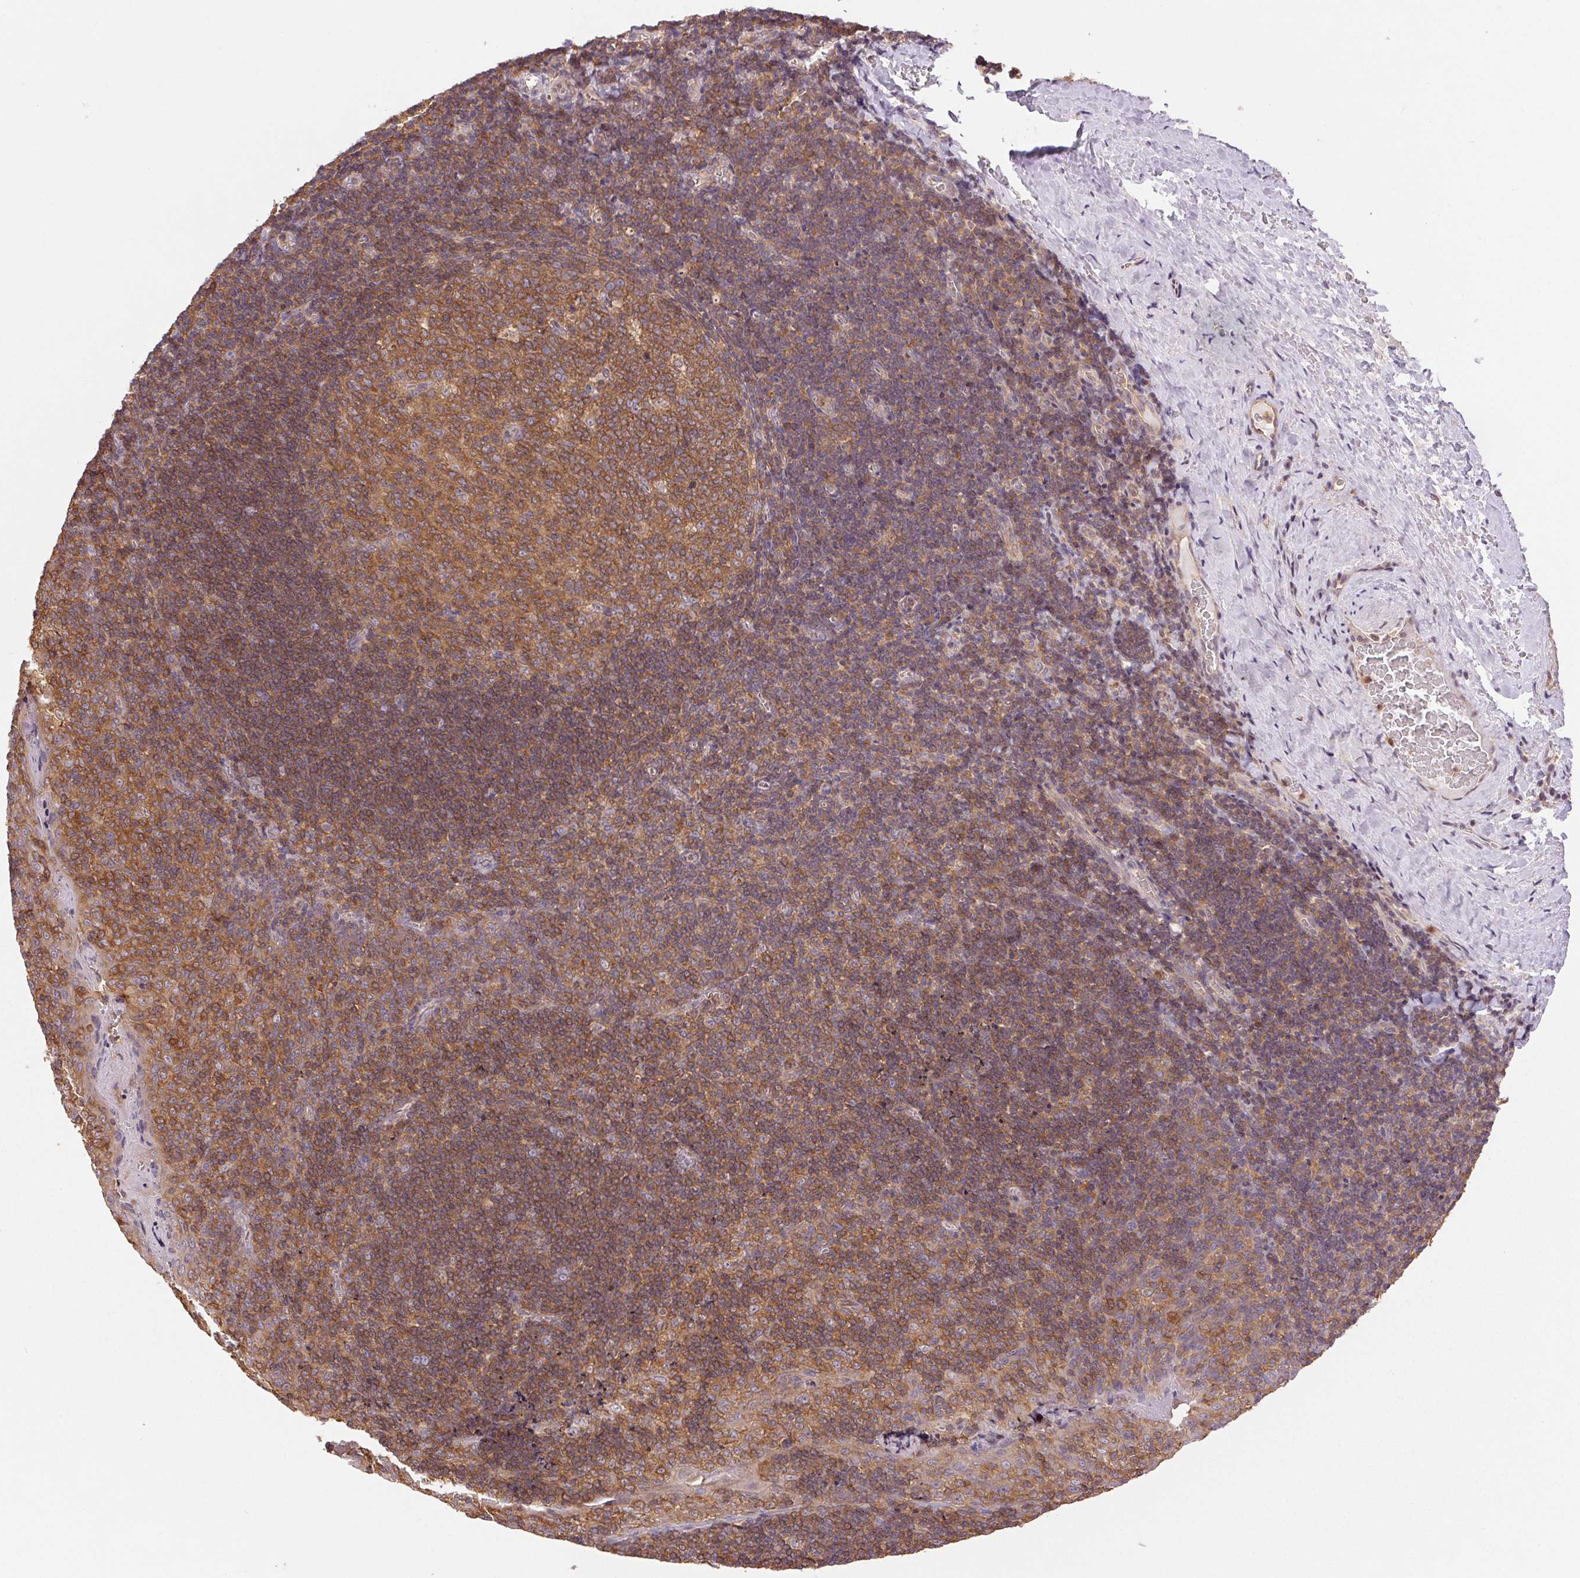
{"staining": {"intensity": "moderate", "quantity": ">75%", "location": "cytoplasmic/membranous"}, "tissue": "tonsil", "cell_type": "Germinal center cells", "image_type": "normal", "snomed": [{"axis": "morphology", "description": "Normal tissue, NOS"}, {"axis": "morphology", "description": "Inflammation, NOS"}, {"axis": "topography", "description": "Tonsil"}], "caption": "Benign tonsil demonstrates moderate cytoplasmic/membranous staining in about >75% of germinal center cells.", "gene": "GDI1", "patient": {"sex": "female", "age": 31}}